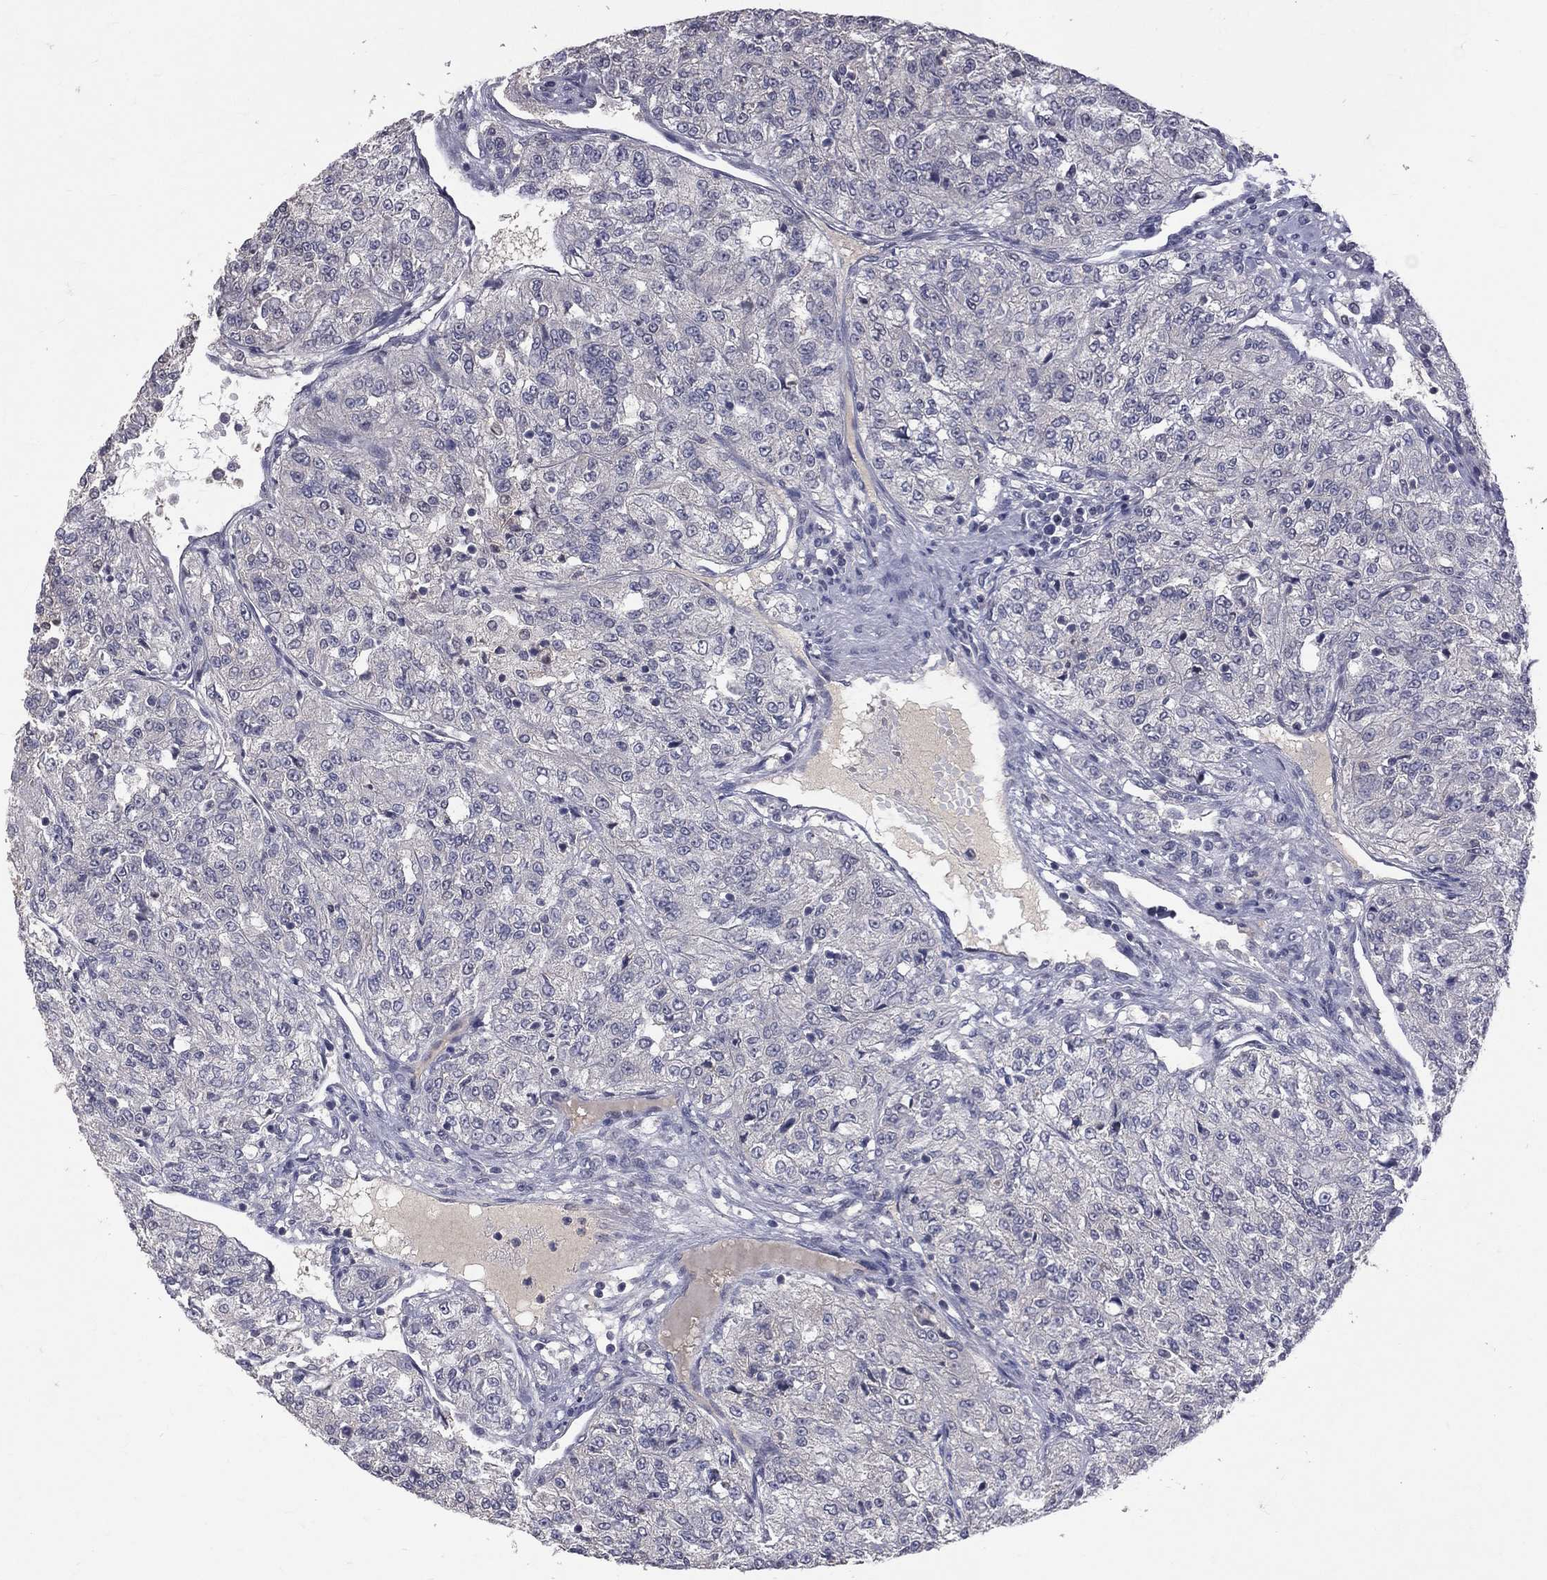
{"staining": {"intensity": "negative", "quantity": "none", "location": "none"}, "tissue": "renal cancer", "cell_type": "Tumor cells", "image_type": "cancer", "snomed": [{"axis": "morphology", "description": "Adenocarcinoma, NOS"}, {"axis": "topography", "description": "Kidney"}], "caption": "Immunohistochemistry (IHC) histopathology image of human renal adenocarcinoma stained for a protein (brown), which demonstrates no staining in tumor cells.", "gene": "DSG4", "patient": {"sex": "female", "age": 63}}